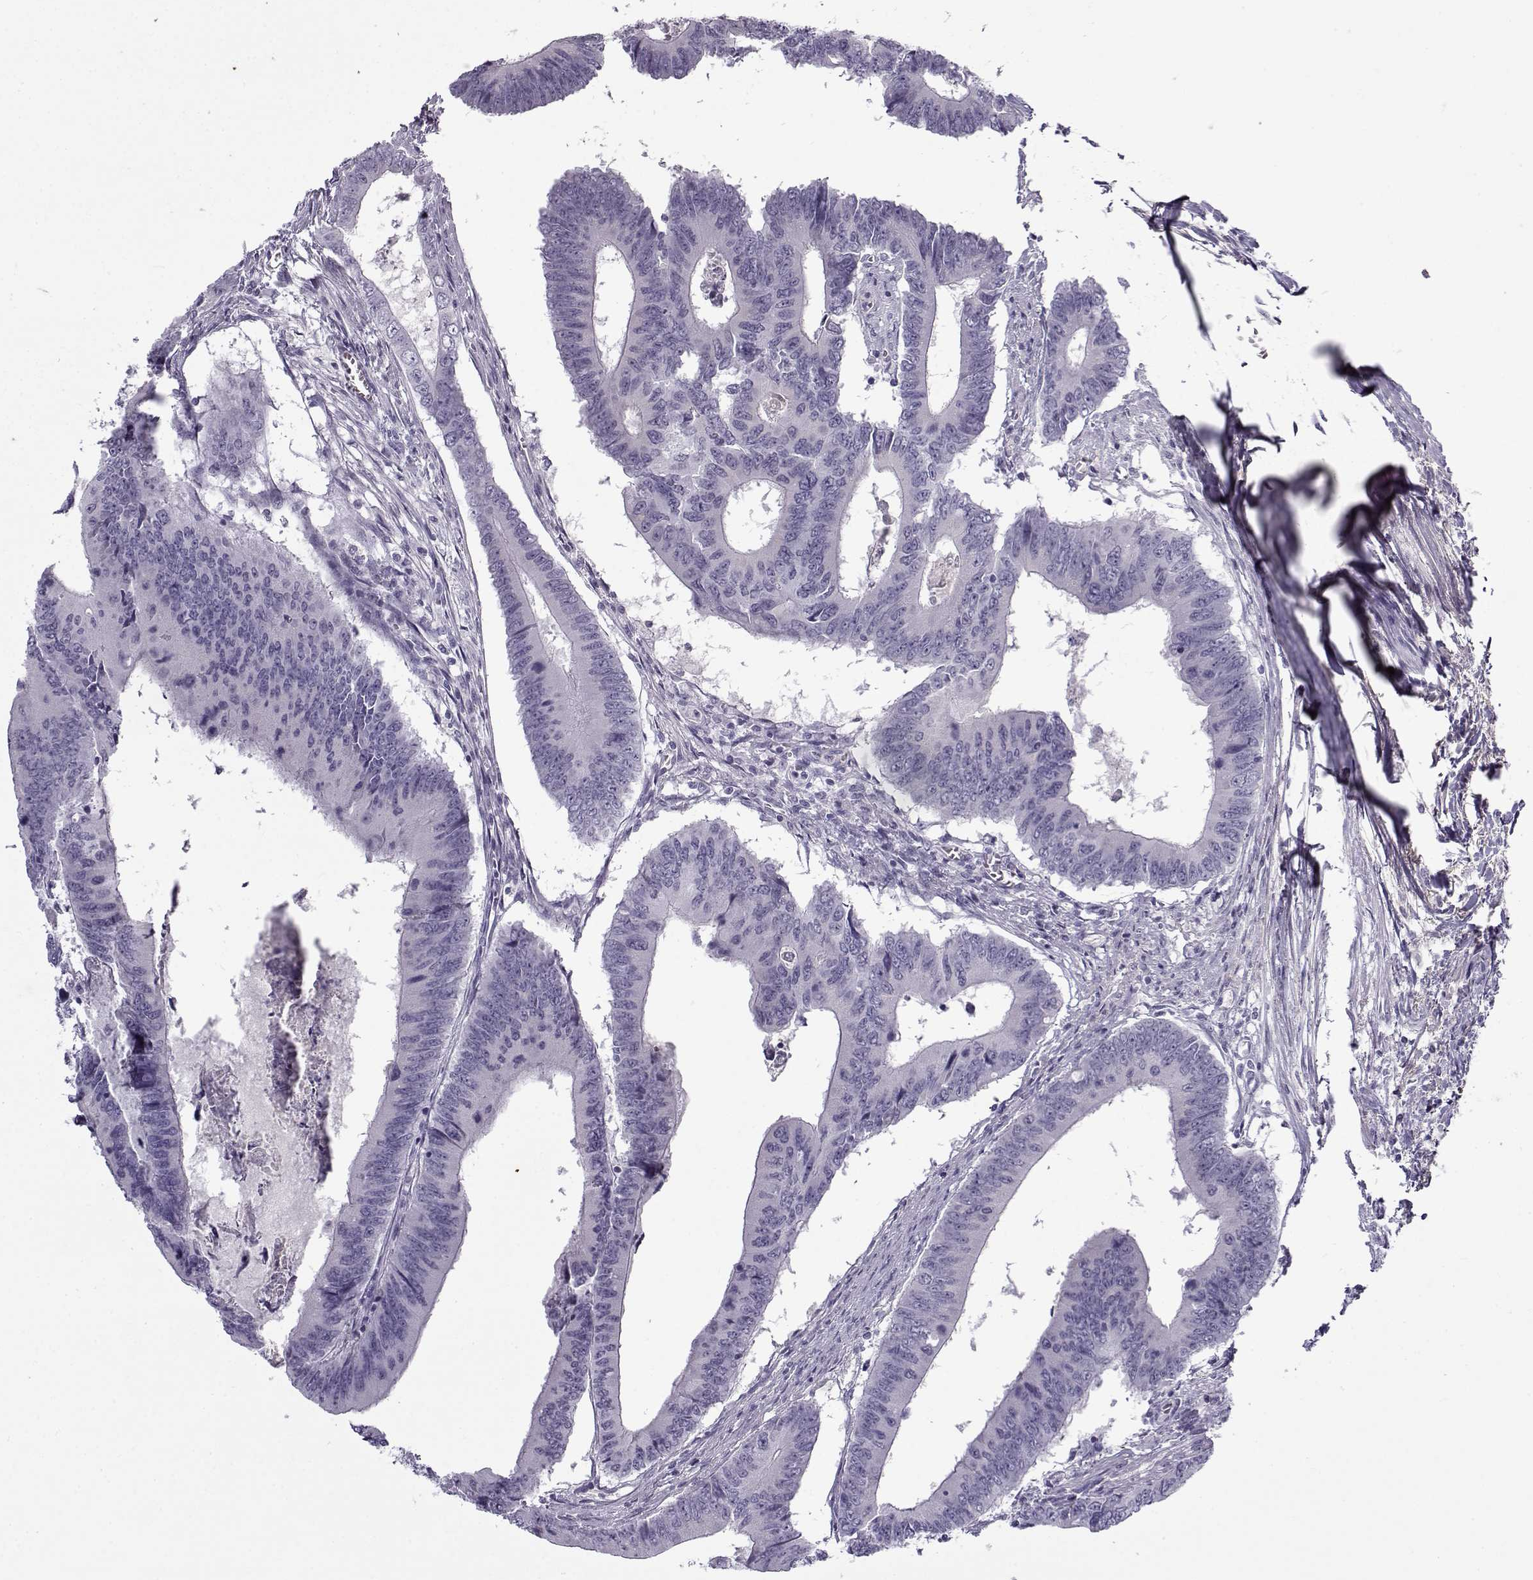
{"staining": {"intensity": "negative", "quantity": "none", "location": "none"}, "tissue": "colorectal cancer", "cell_type": "Tumor cells", "image_type": "cancer", "snomed": [{"axis": "morphology", "description": "Adenocarcinoma, NOS"}, {"axis": "topography", "description": "Colon"}], "caption": "Colorectal adenocarcinoma was stained to show a protein in brown. There is no significant positivity in tumor cells. (Stains: DAB (3,3'-diaminobenzidine) immunohistochemistry (IHC) with hematoxylin counter stain, Microscopy: brightfield microscopy at high magnification).", "gene": "GTSF1L", "patient": {"sex": "male", "age": 53}}